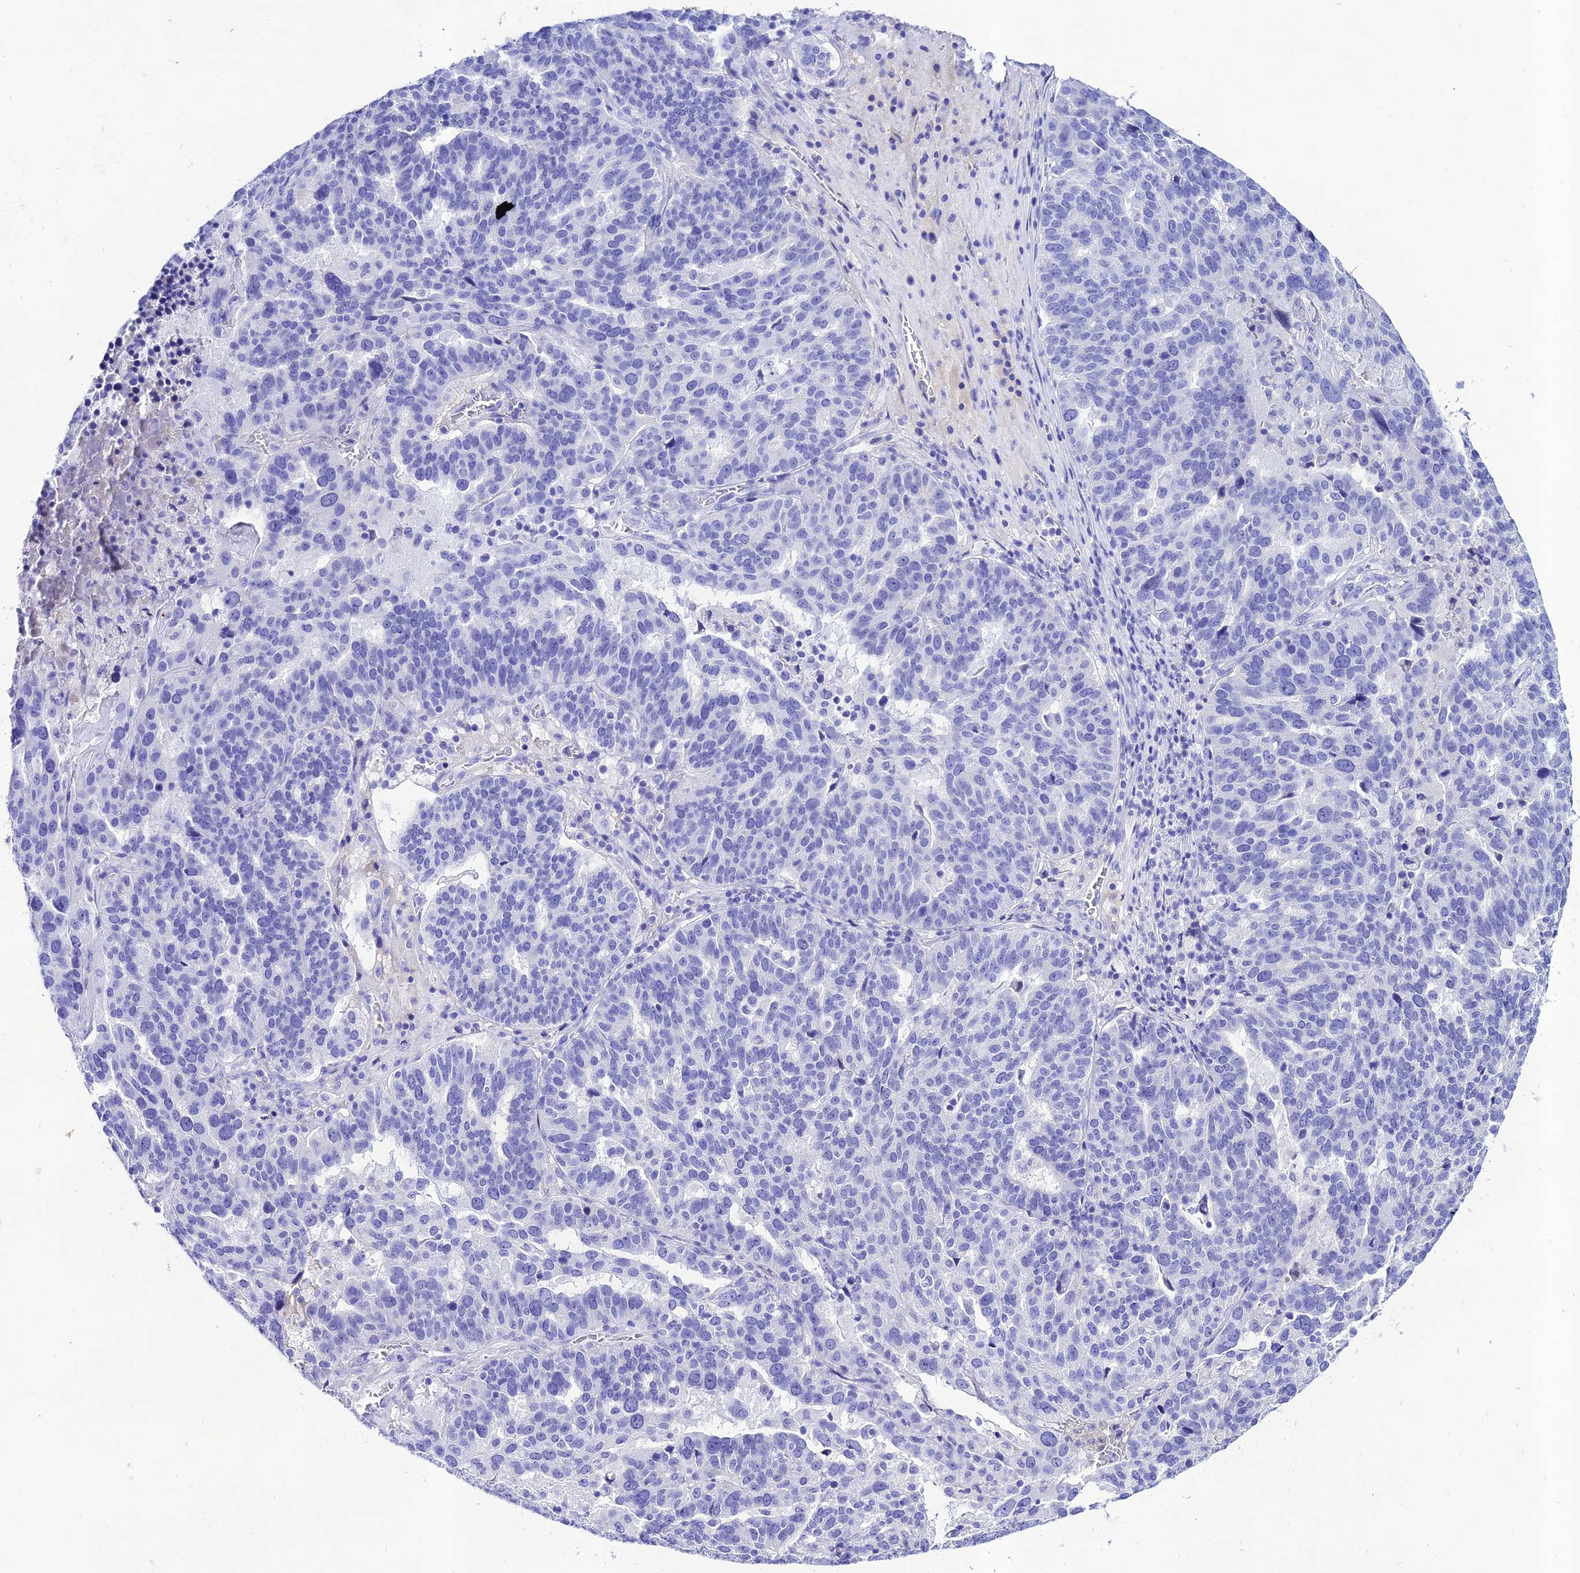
{"staining": {"intensity": "negative", "quantity": "none", "location": "none"}, "tissue": "ovarian cancer", "cell_type": "Tumor cells", "image_type": "cancer", "snomed": [{"axis": "morphology", "description": "Cystadenocarcinoma, serous, NOS"}, {"axis": "topography", "description": "Ovary"}], "caption": "The photomicrograph reveals no significant expression in tumor cells of ovarian serous cystadenocarcinoma. The staining is performed using DAB (3,3'-diaminobenzidine) brown chromogen with nuclei counter-stained in using hematoxylin.", "gene": "NLRP6", "patient": {"sex": "female", "age": 59}}